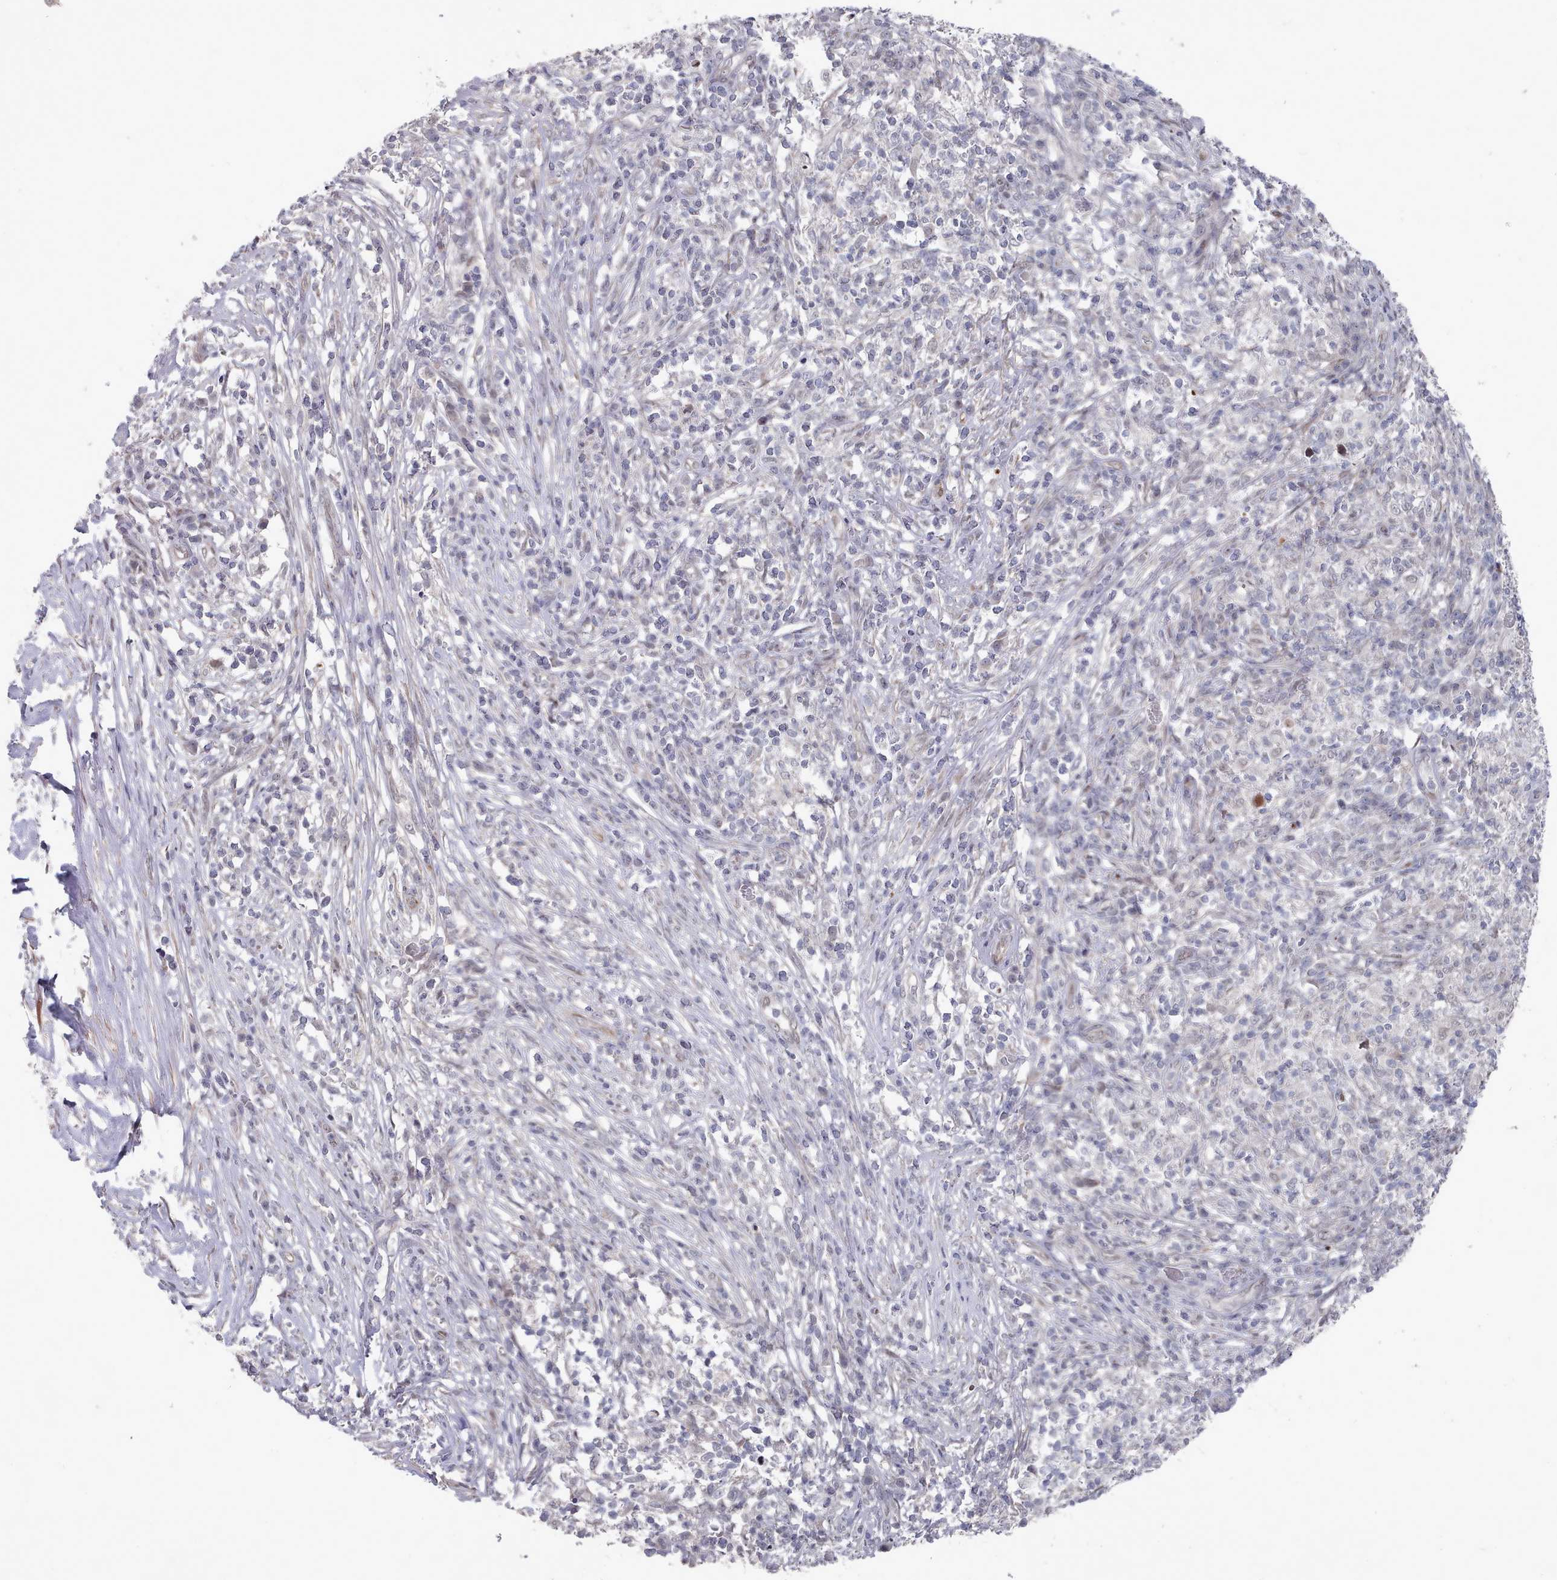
{"staining": {"intensity": "negative", "quantity": "none", "location": "none"}, "tissue": "melanoma", "cell_type": "Tumor cells", "image_type": "cancer", "snomed": [{"axis": "morphology", "description": "Malignant melanoma, NOS"}, {"axis": "topography", "description": "Skin"}], "caption": "Melanoma stained for a protein using immunohistochemistry shows no expression tumor cells.", "gene": "CPSF4", "patient": {"sex": "male", "age": 66}}